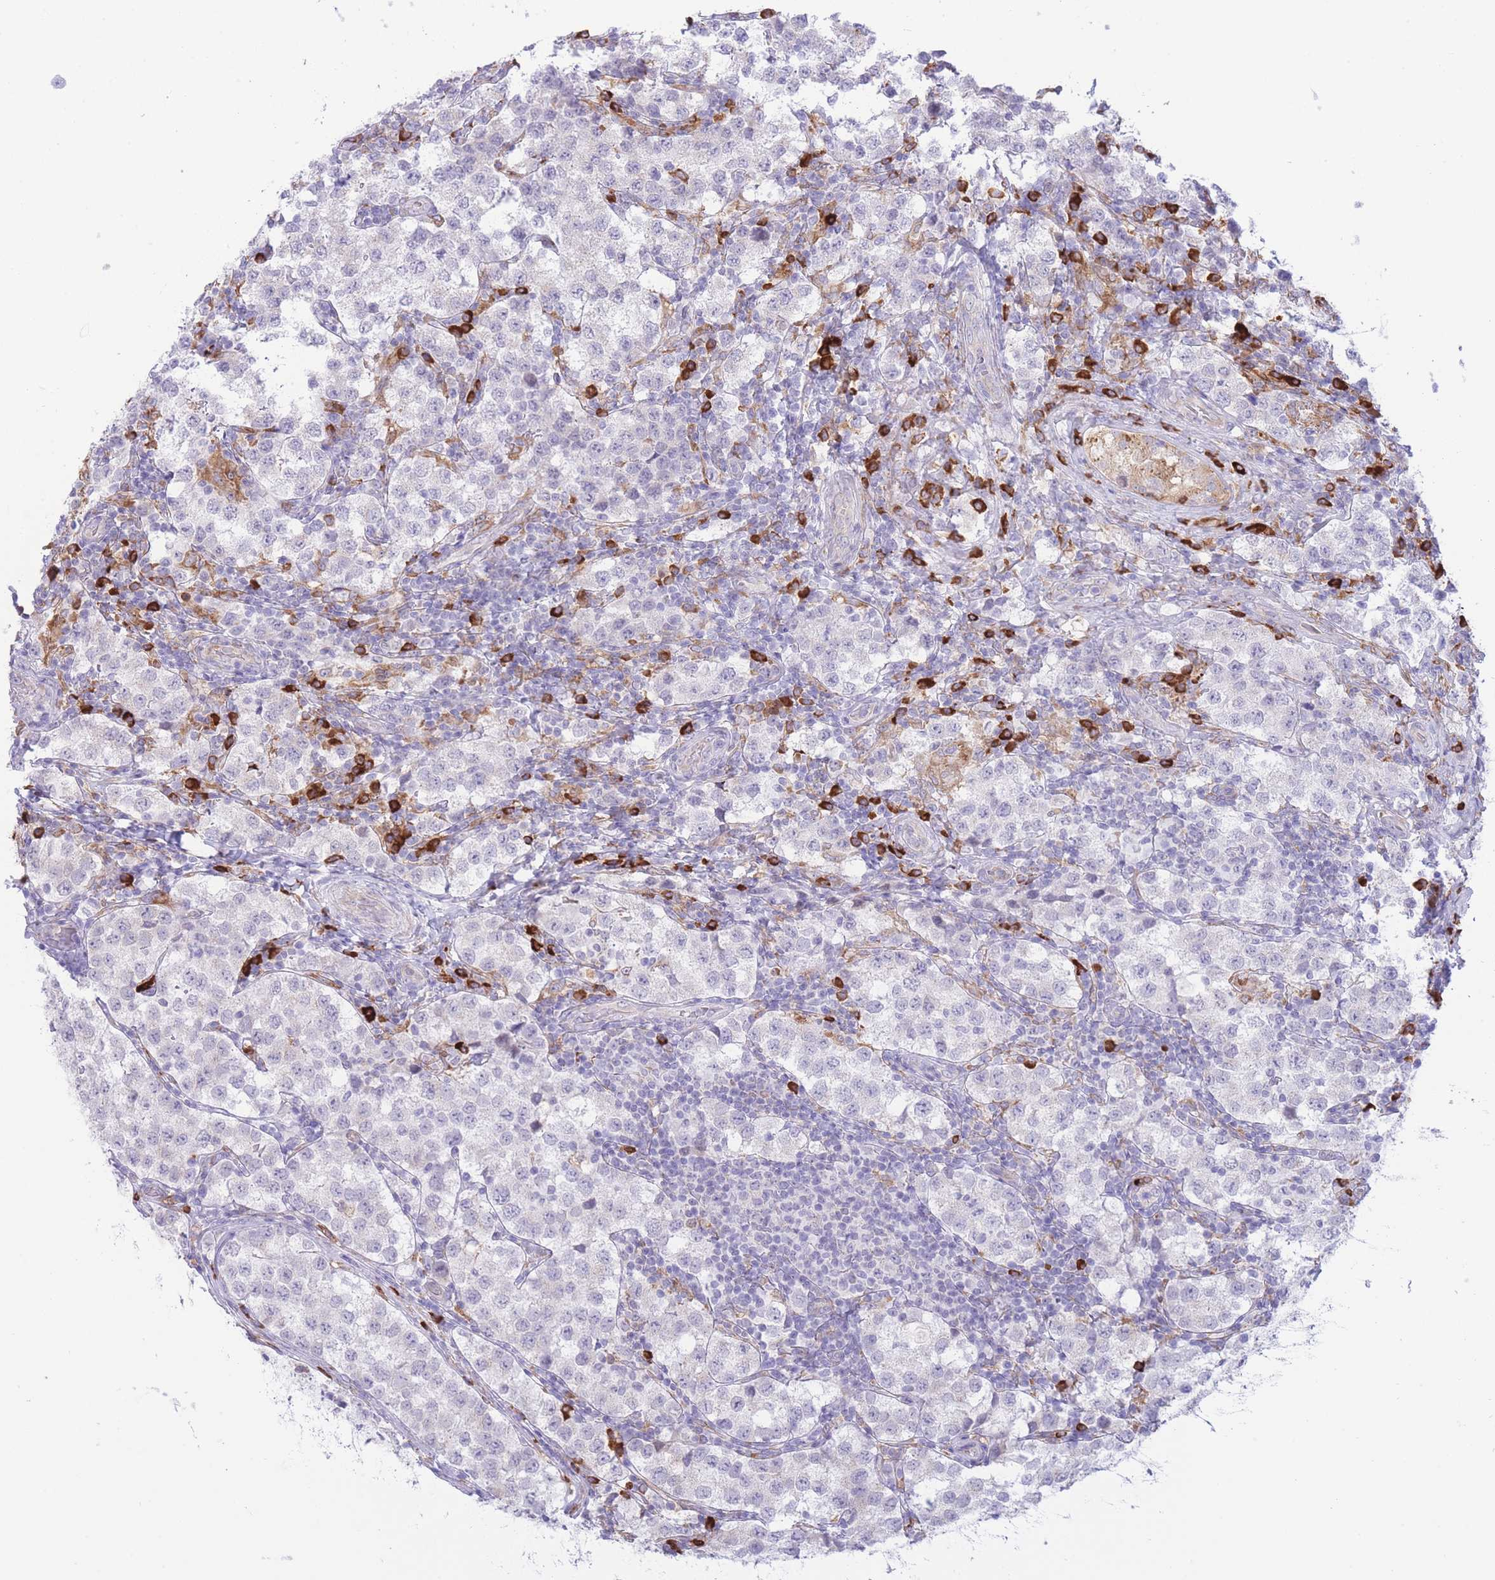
{"staining": {"intensity": "negative", "quantity": "none", "location": "none"}, "tissue": "testis cancer", "cell_type": "Tumor cells", "image_type": "cancer", "snomed": [{"axis": "morphology", "description": "Seminoma, NOS"}, {"axis": "topography", "description": "Testis"}], "caption": "The image reveals no staining of tumor cells in seminoma (testis).", "gene": "MYDGF", "patient": {"sex": "male", "age": 34}}